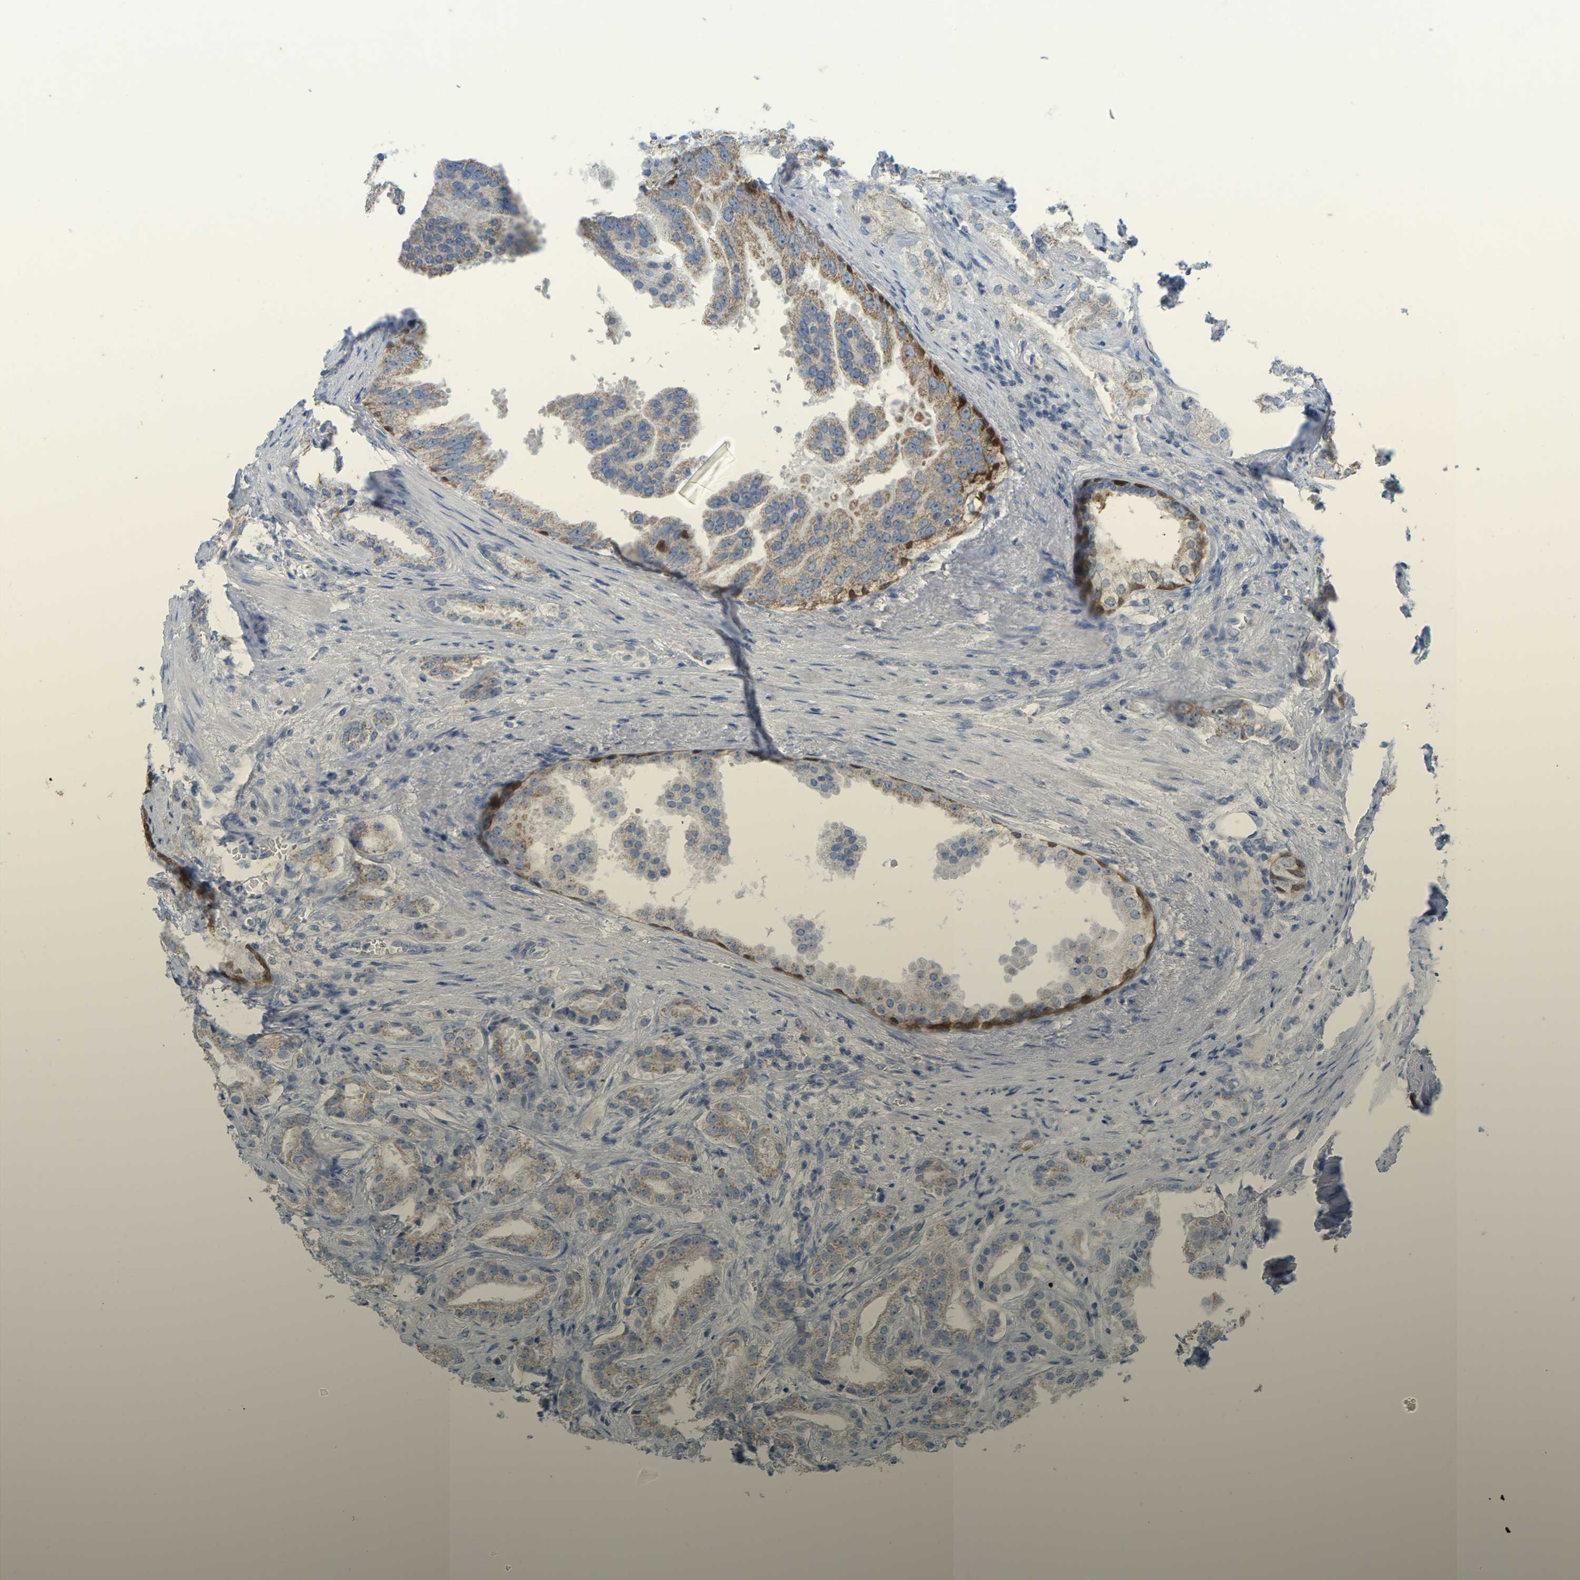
{"staining": {"intensity": "weak", "quantity": ">75%", "location": "cytoplasmic/membranous"}, "tissue": "prostate cancer", "cell_type": "Tumor cells", "image_type": "cancer", "snomed": [{"axis": "morphology", "description": "Adenocarcinoma, High grade"}, {"axis": "topography", "description": "Prostate"}], "caption": "About >75% of tumor cells in prostate cancer (high-grade adenocarcinoma) display weak cytoplasmic/membranous protein expression as visualized by brown immunohistochemical staining.", "gene": "SERPINB5", "patient": {"sex": "male", "age": 64}}